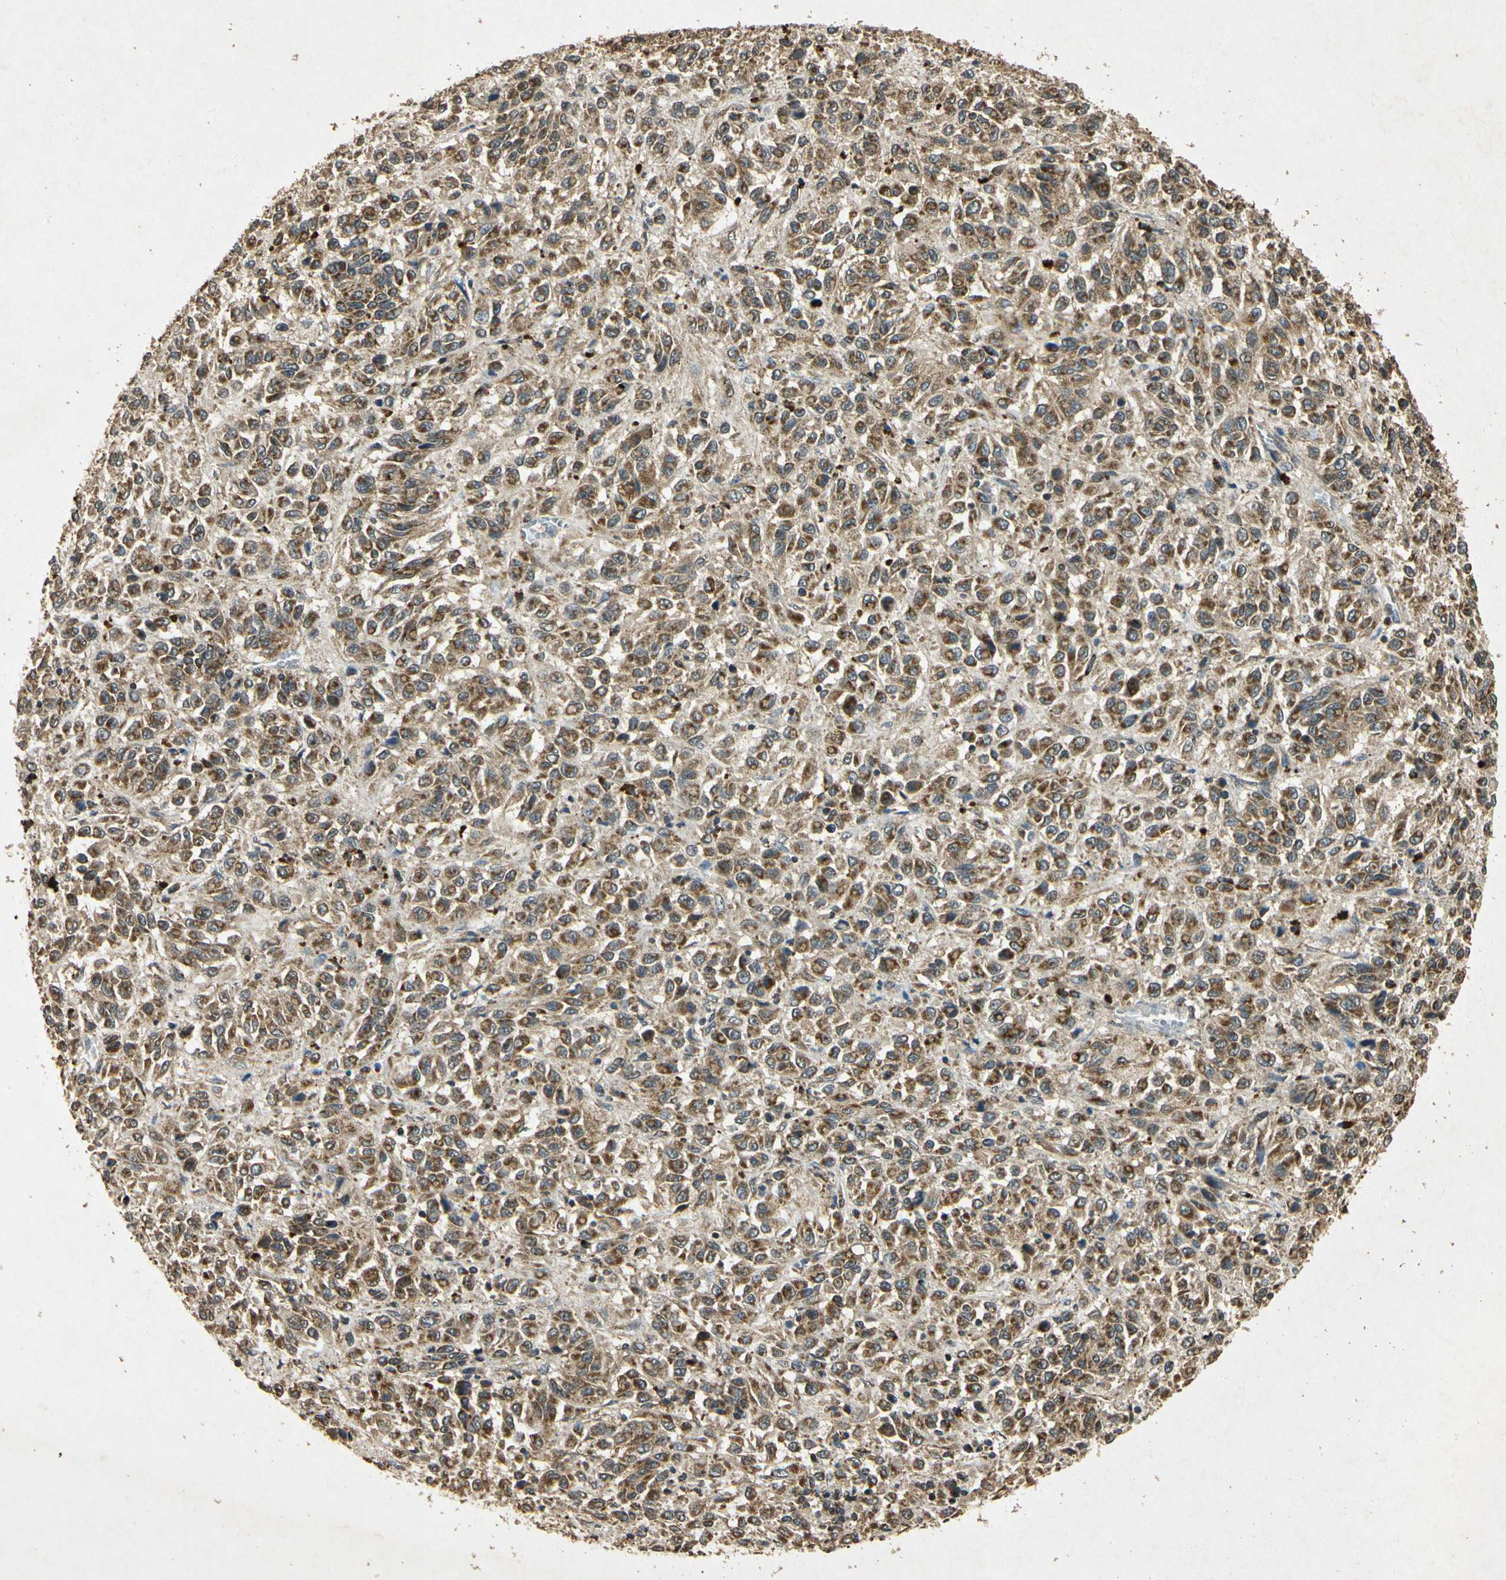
{"staining": {"intensity": "moderate", "quantity": ">75%", "location": "cytoplasmic/membranous"}, "tissue": "melanoma", "cell_type": "Tumor cells", "image_type": "cancer", "snomed": [{"axis": "morphology", "description": "Malignant melanoma, Metastatic site"}, {"axis": "topography", "description": "Lung"}], "caption": "High-magnification brightfield microscopy of melanoma stained with DAB (brown) and counterstained with hematoxylin (blue). tumor cells exhibit moderate cytoplasmic/membranous positivity is present in approximately>75% of cells.", "gene": "PRDX3", "patient": {"sex": "male", "age": 64}}